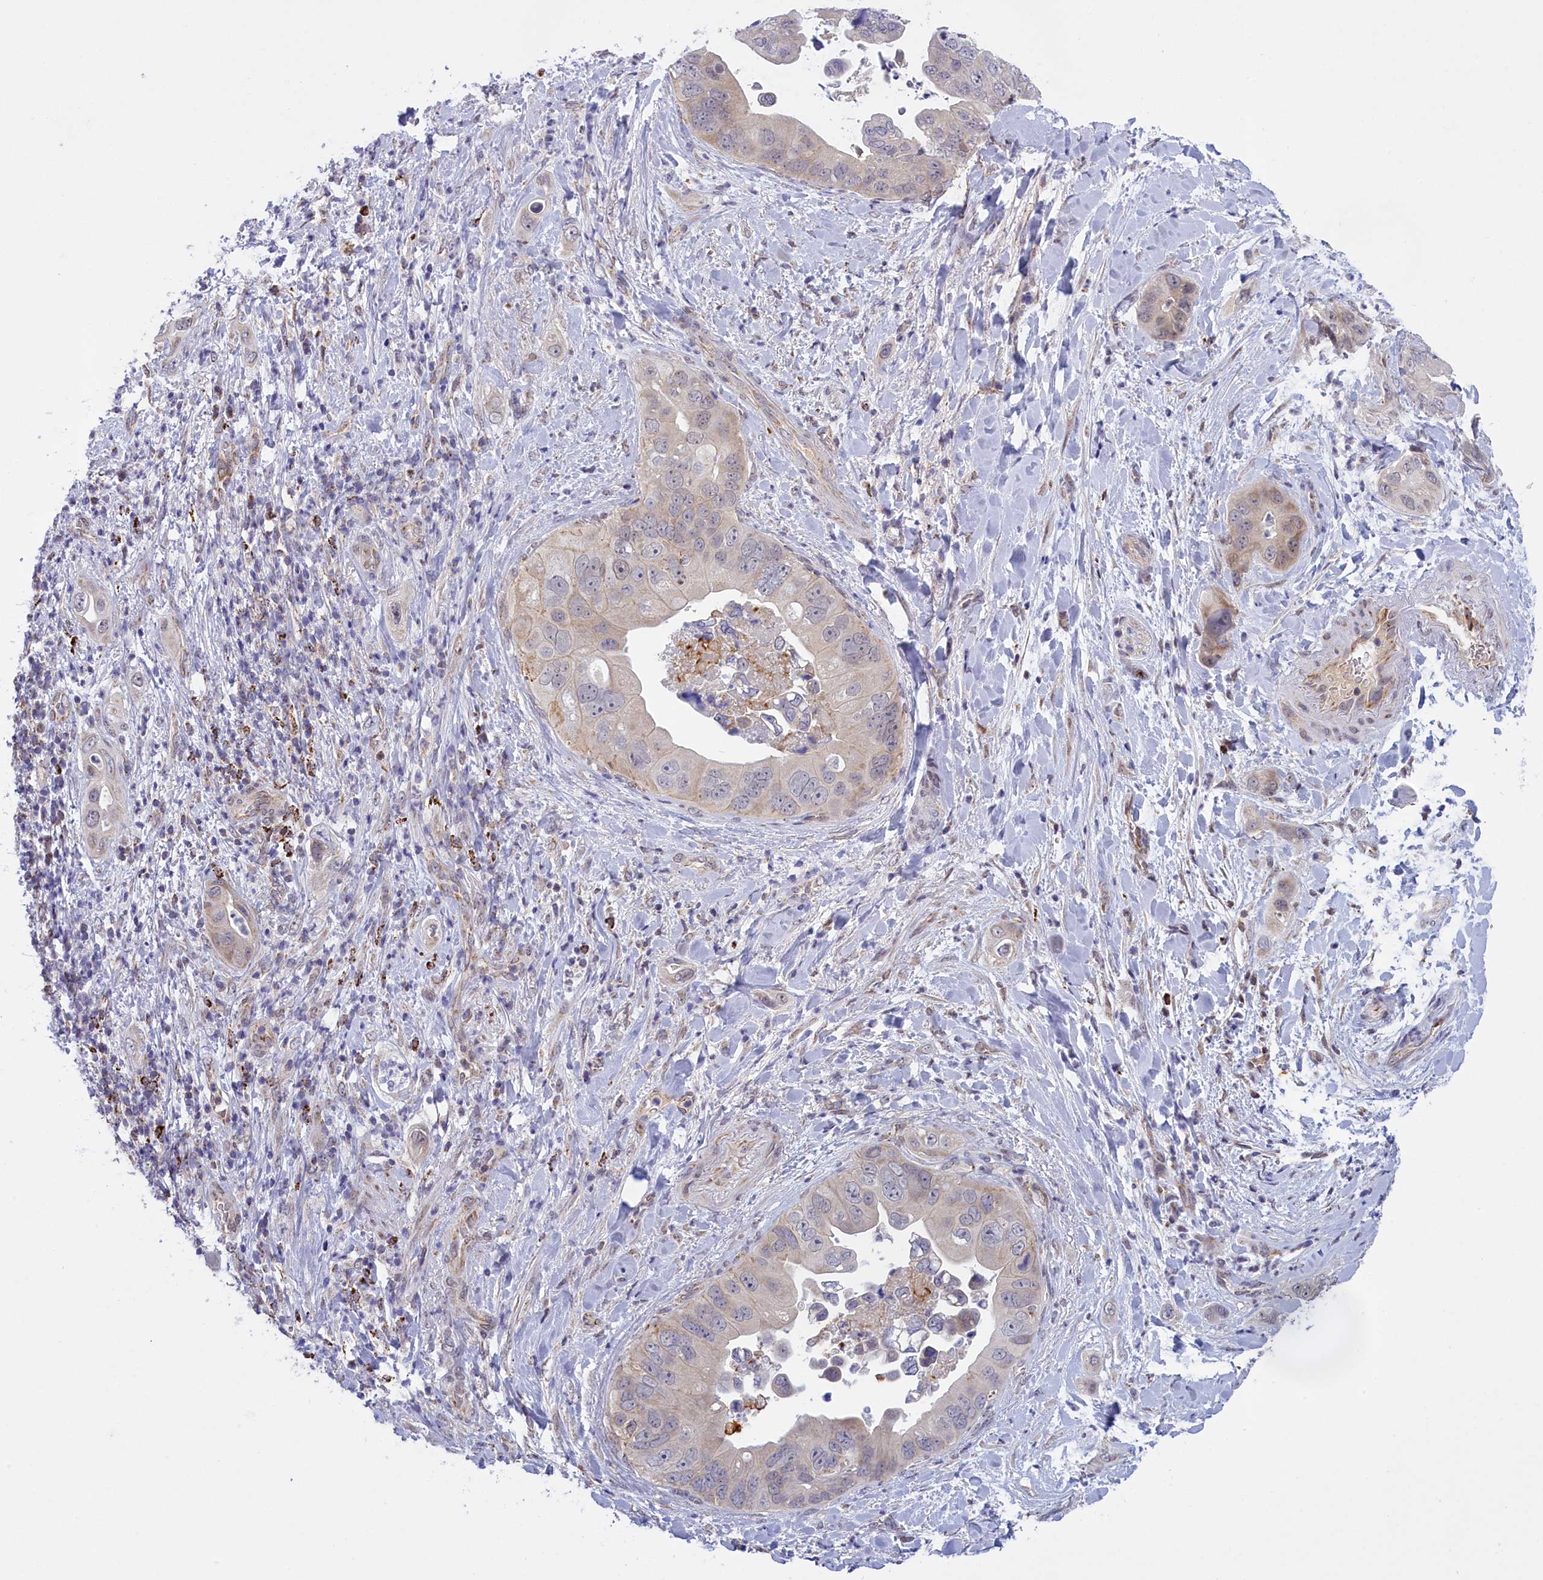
{"staining": {"intensity": "weak", "quantity": "25%-75%", "location": "cytoplasmic/membranous,nuclear"}, "tissue": "pancreatic cancer", "cell_type": "Tumor cells", "image_type": "cancer", "snomed": [{"axis": "morphology", "description": "Adenocarcinoma, NOS"}, {"axis": "topography", "description": "Pancreas"}], "caption": "An image of human adenocarcinoma (pancreatic) stained for a protein exhibits weak cytoplasmic/membranous and nuclear brown staining in tumor cells. (DAB IHC, brown staining for protein, blue staining for nuclei).", "gene": "FAM149B1", "patient": {"sex": "female", "age": 78}}